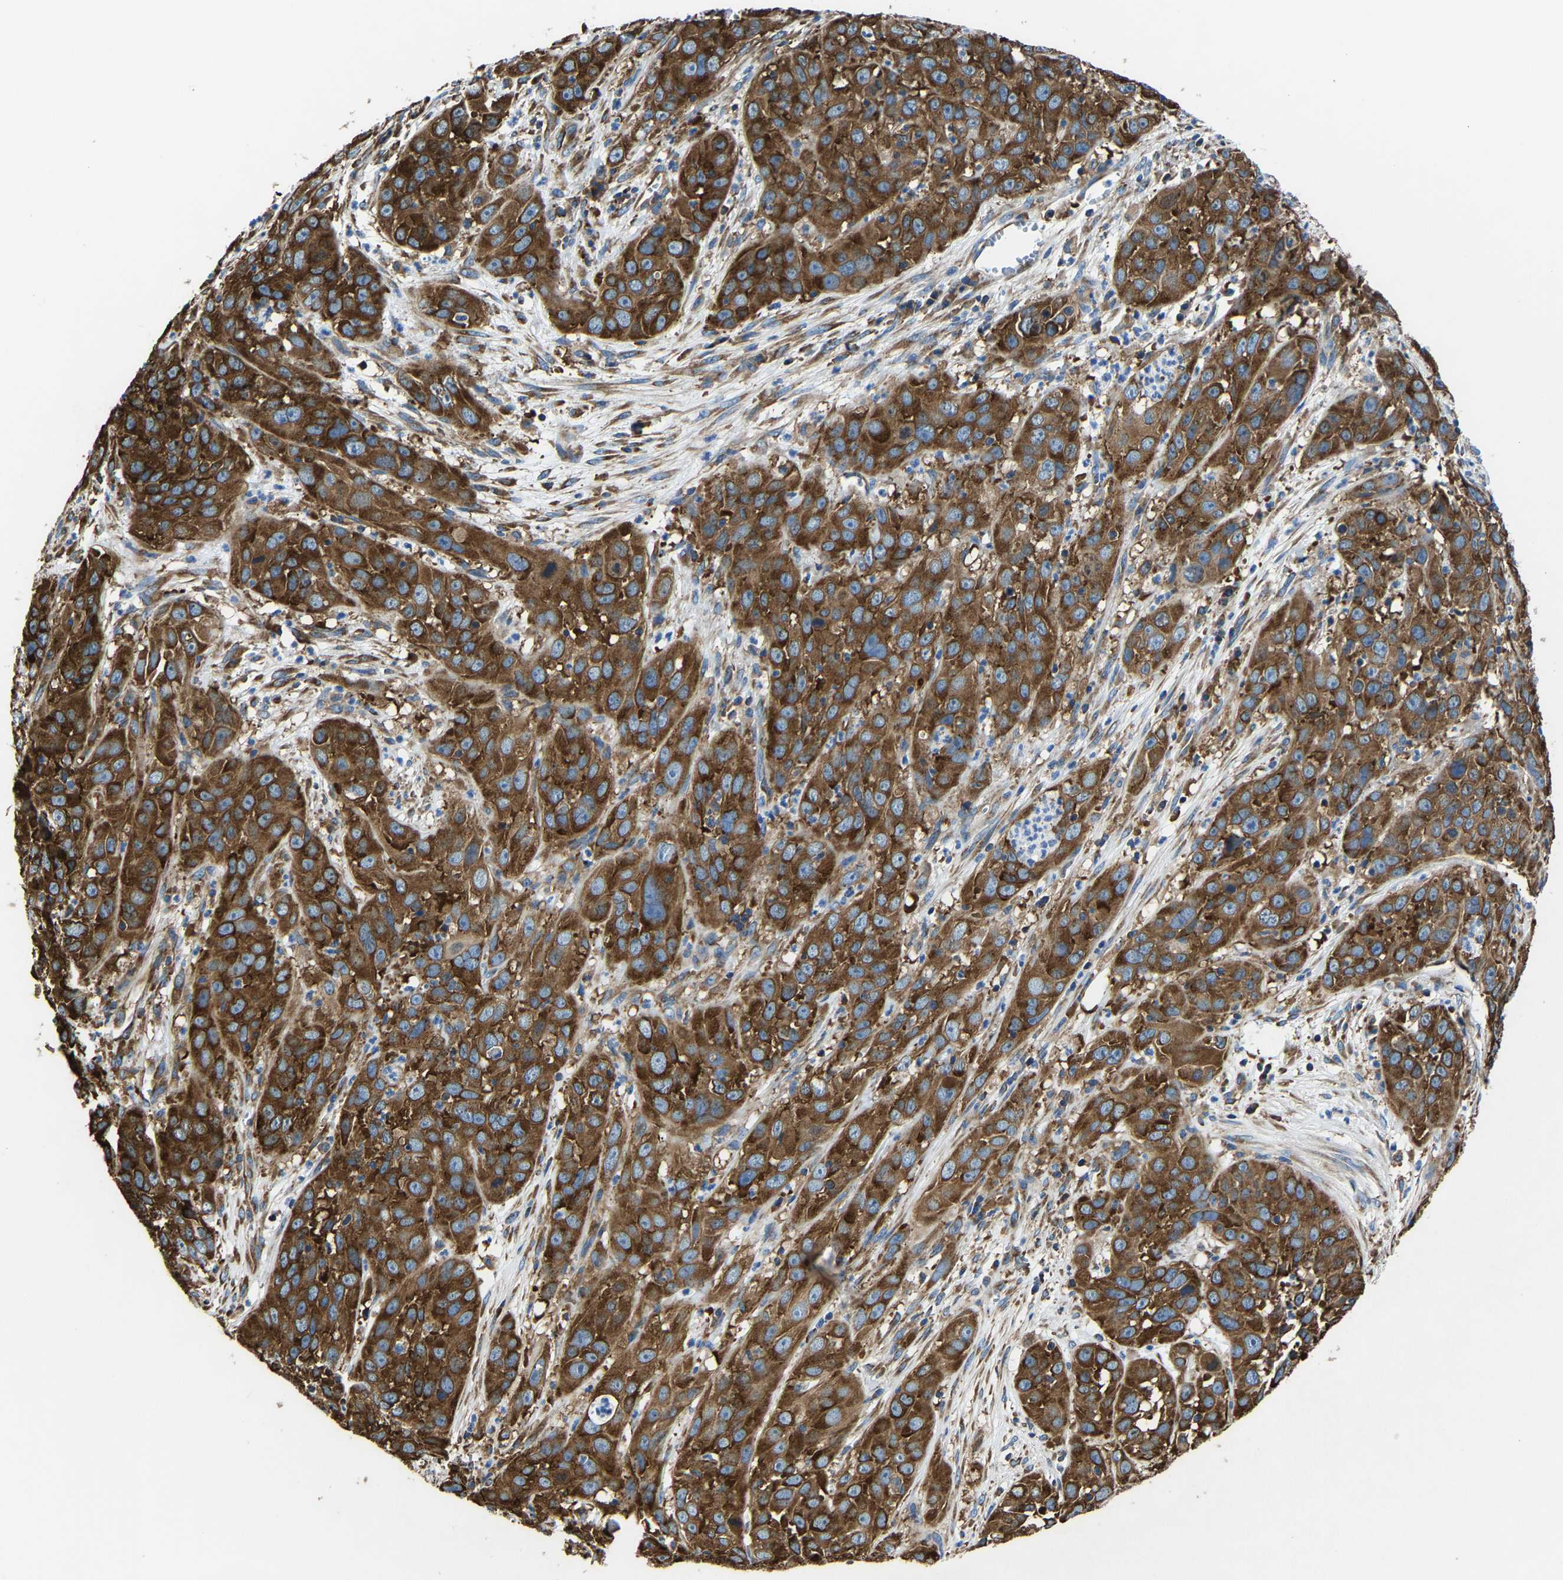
{"staining": {"intensity": "strong", "quantity": ">75%", "location": "cytoplasmic/membranous"}, "tissue": "cervical cancer", "cell_type": "Tumor cells", "image_type": "cancer", "snomed": [{"axis": "morphology", "description": "Squamous cell carcinoma, NOS"}, {"axis": "topography", "description": "Cervix"}], "caption": "This image shows IHC staining of cervical cancer, with high strong cytoplasmic/membranous staining in about >75% of tumor cells.", "gene": "G3BP2", "patient": {"sex": "female", "age": 32}}